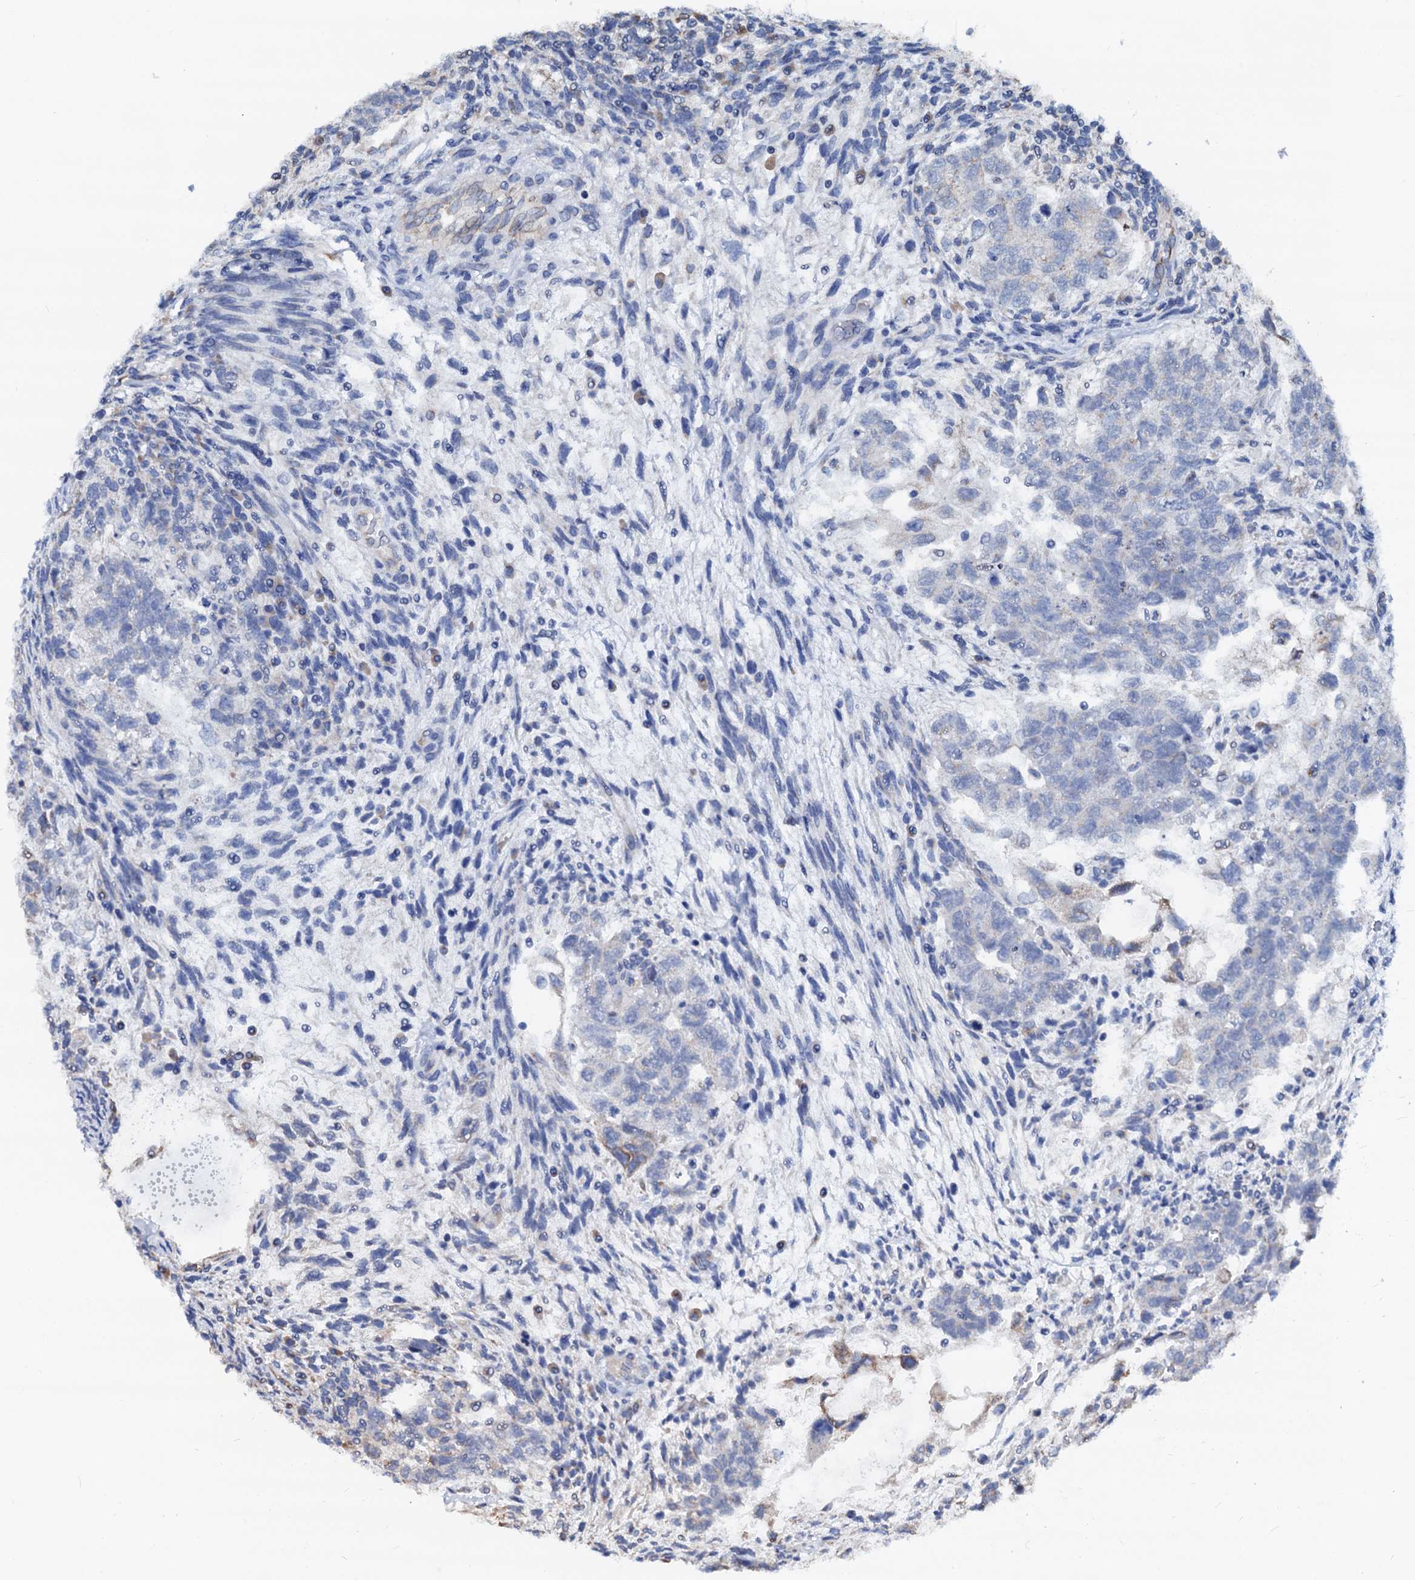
{"staining": {"intensity": "negative", "quantity": "none", "location": "none"}, "tissue": "testis cancer", "cell_type": "Tumor cells", "image_type": "cancer", "snomed": [{"axis": "morphology", "description": "Carcinoma, Embryonal, NOS"}, {"axis": "topography", "description": "Testis"}], "caption": "High power microscopy image of an immunohistochemistry micrograph of embryonal carcinoma (testis), revealing no significant staining in tumor cells.", "gene": "AKAP3", "patient": {"sex": "male", "age": 36}}